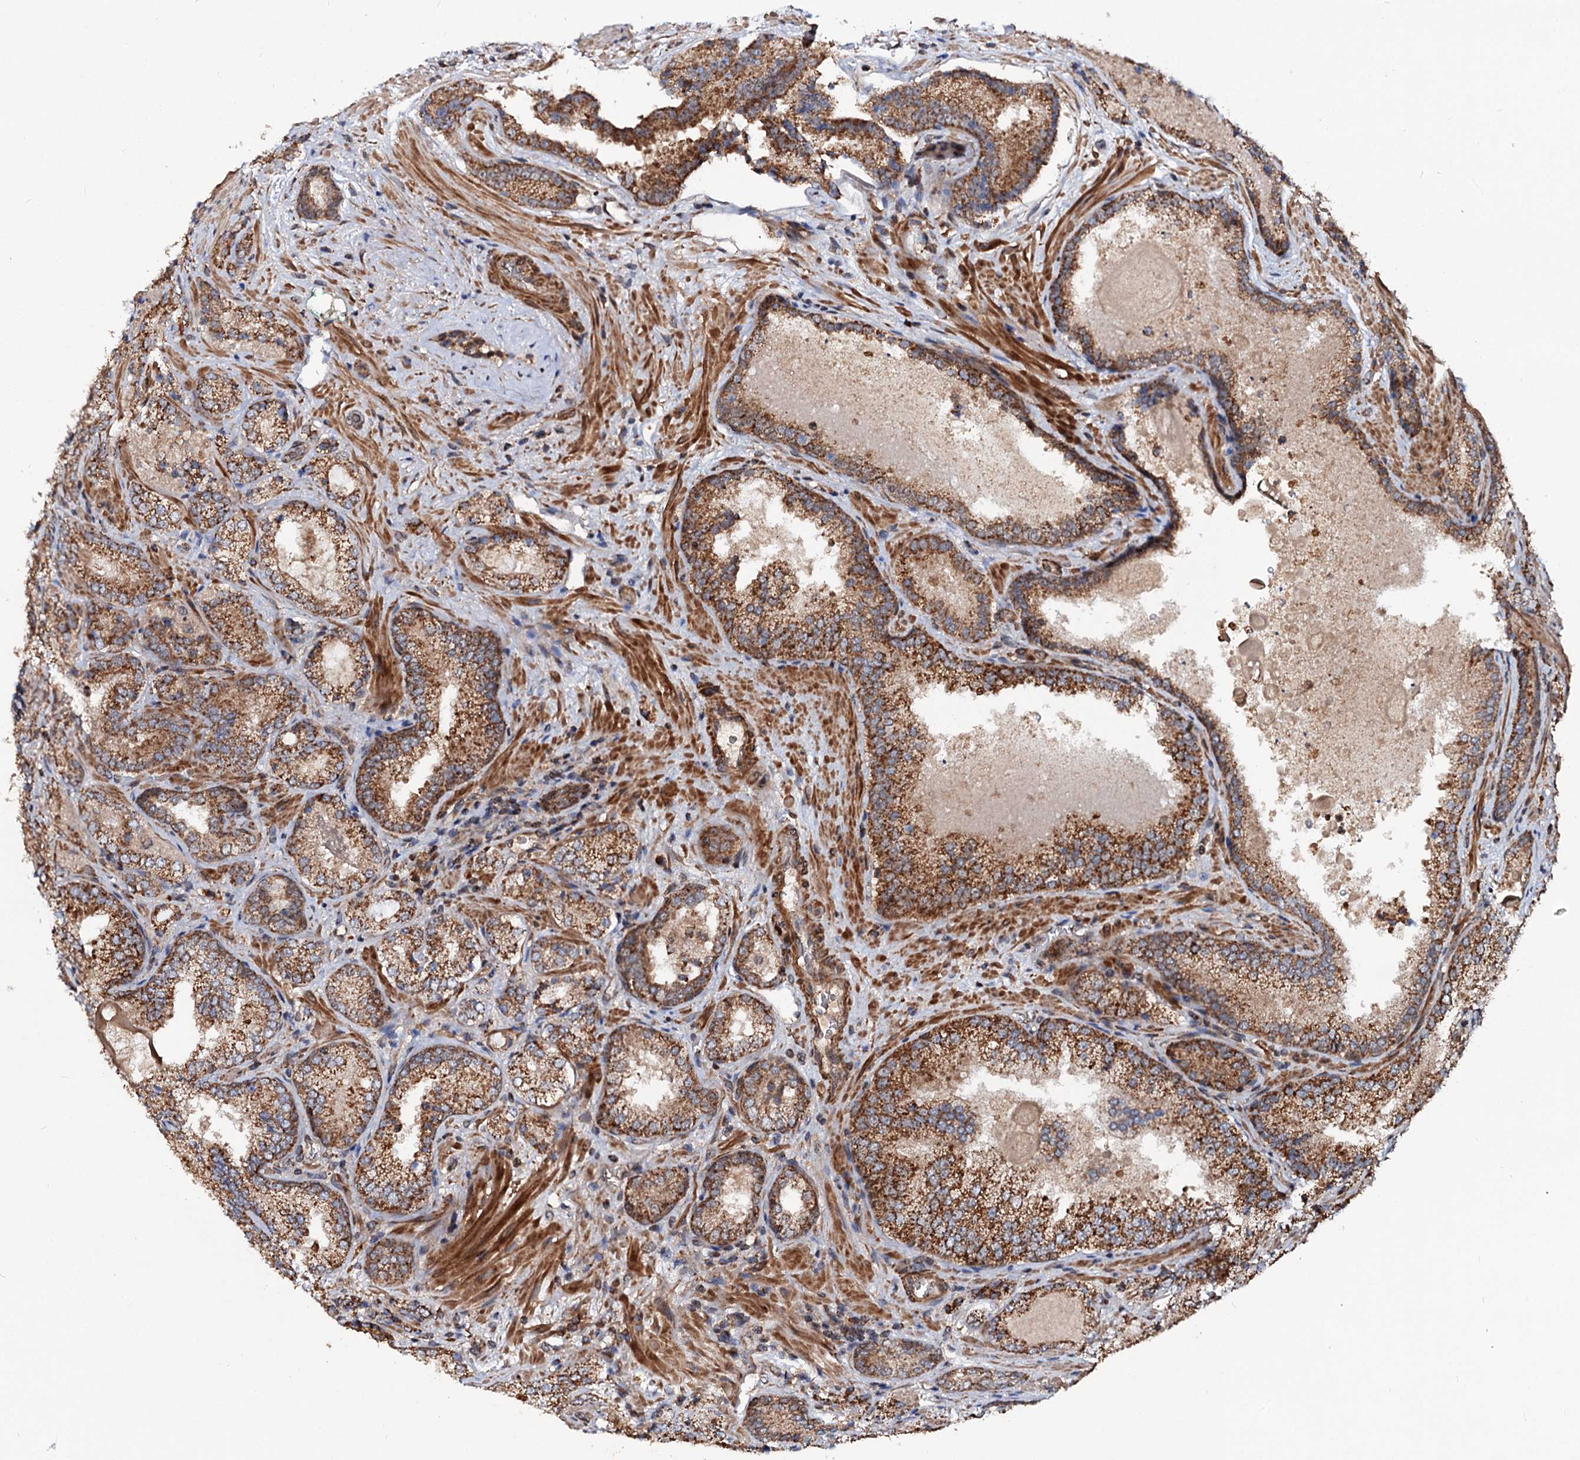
{"staining": {"intensity": "strong", "quantity": ">75%", "location": "cytoplasmic/membranous"}, "tissue": "prostate cancer", "cell_type": "Tumor cells", "image_type": "cancer", "snomed": [{"axis": "morphology", "description": "Adenocarcinoma, Low grade"}, {"axis": "topography", "description": "Prostate"}], "caption": "Low-grade adenocarcinoma (prostate) stained for a protein exhibits strong cytoplasmic/membranous positivity in tumor cells.", "gene": "CEP76", "patient": {"sex": "male", "age": 74}}